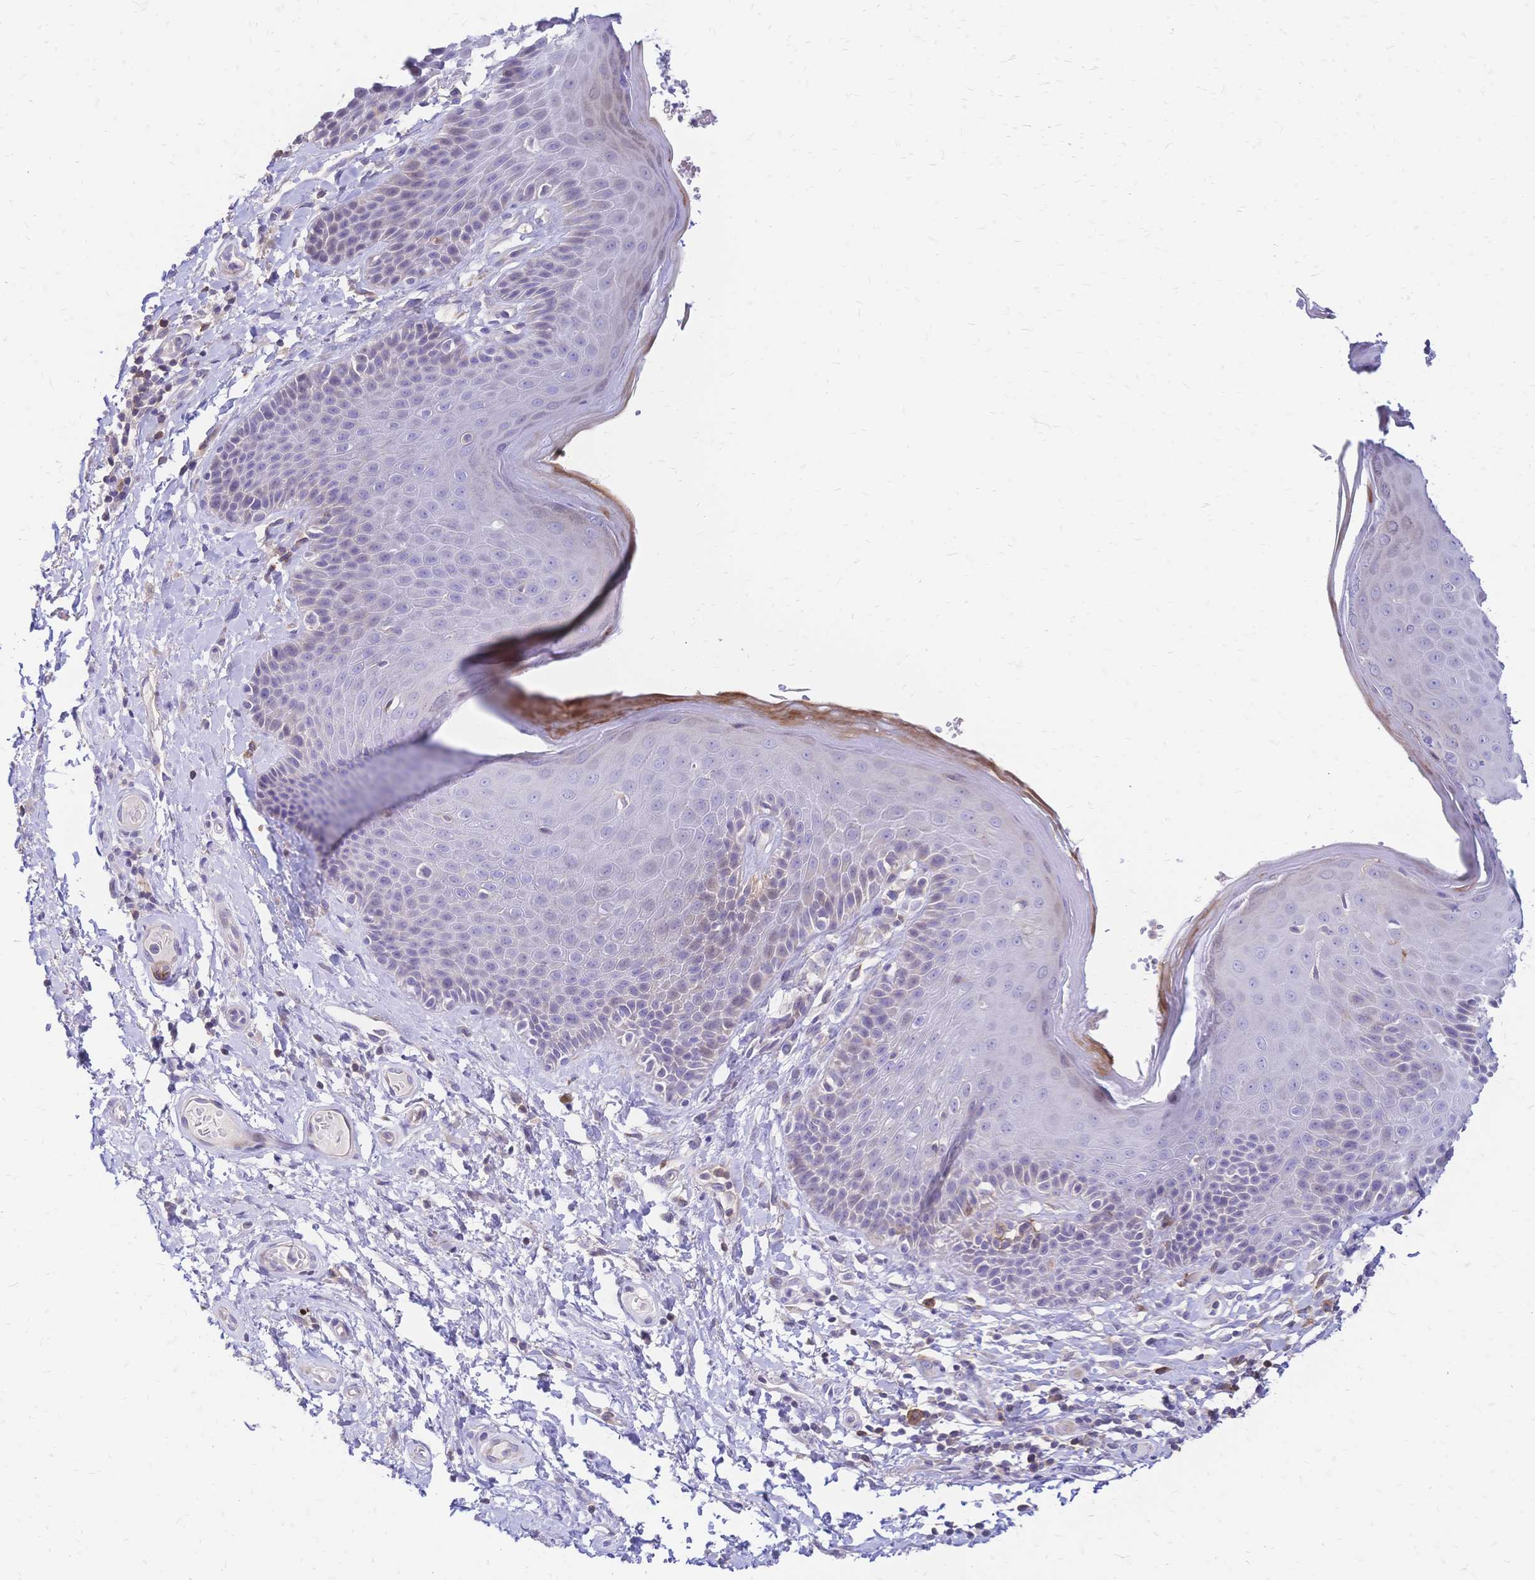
{"staining": {"intensity": "moderate", "quantity": "<25%", "location": "cytoplasmic/membranous"}, "tissue": "skin", "cell_type": "Epidermal cells", "image_type": "normal", "snomed": [{"axis": "morphology", "description": "Normal tissue, NOS"}, {"axis": "topography", "description": "Anal"}, {"axis": "topography", "description": "Peripheral nerve tissue"}], "caption": "Human skin stained with a brown dye shows moderate cytoplasmic/membranous positive staining in about <25% of epidermal cells.", "gene": "IL2RA", "patient": {"sex": "male", "age": 51}}